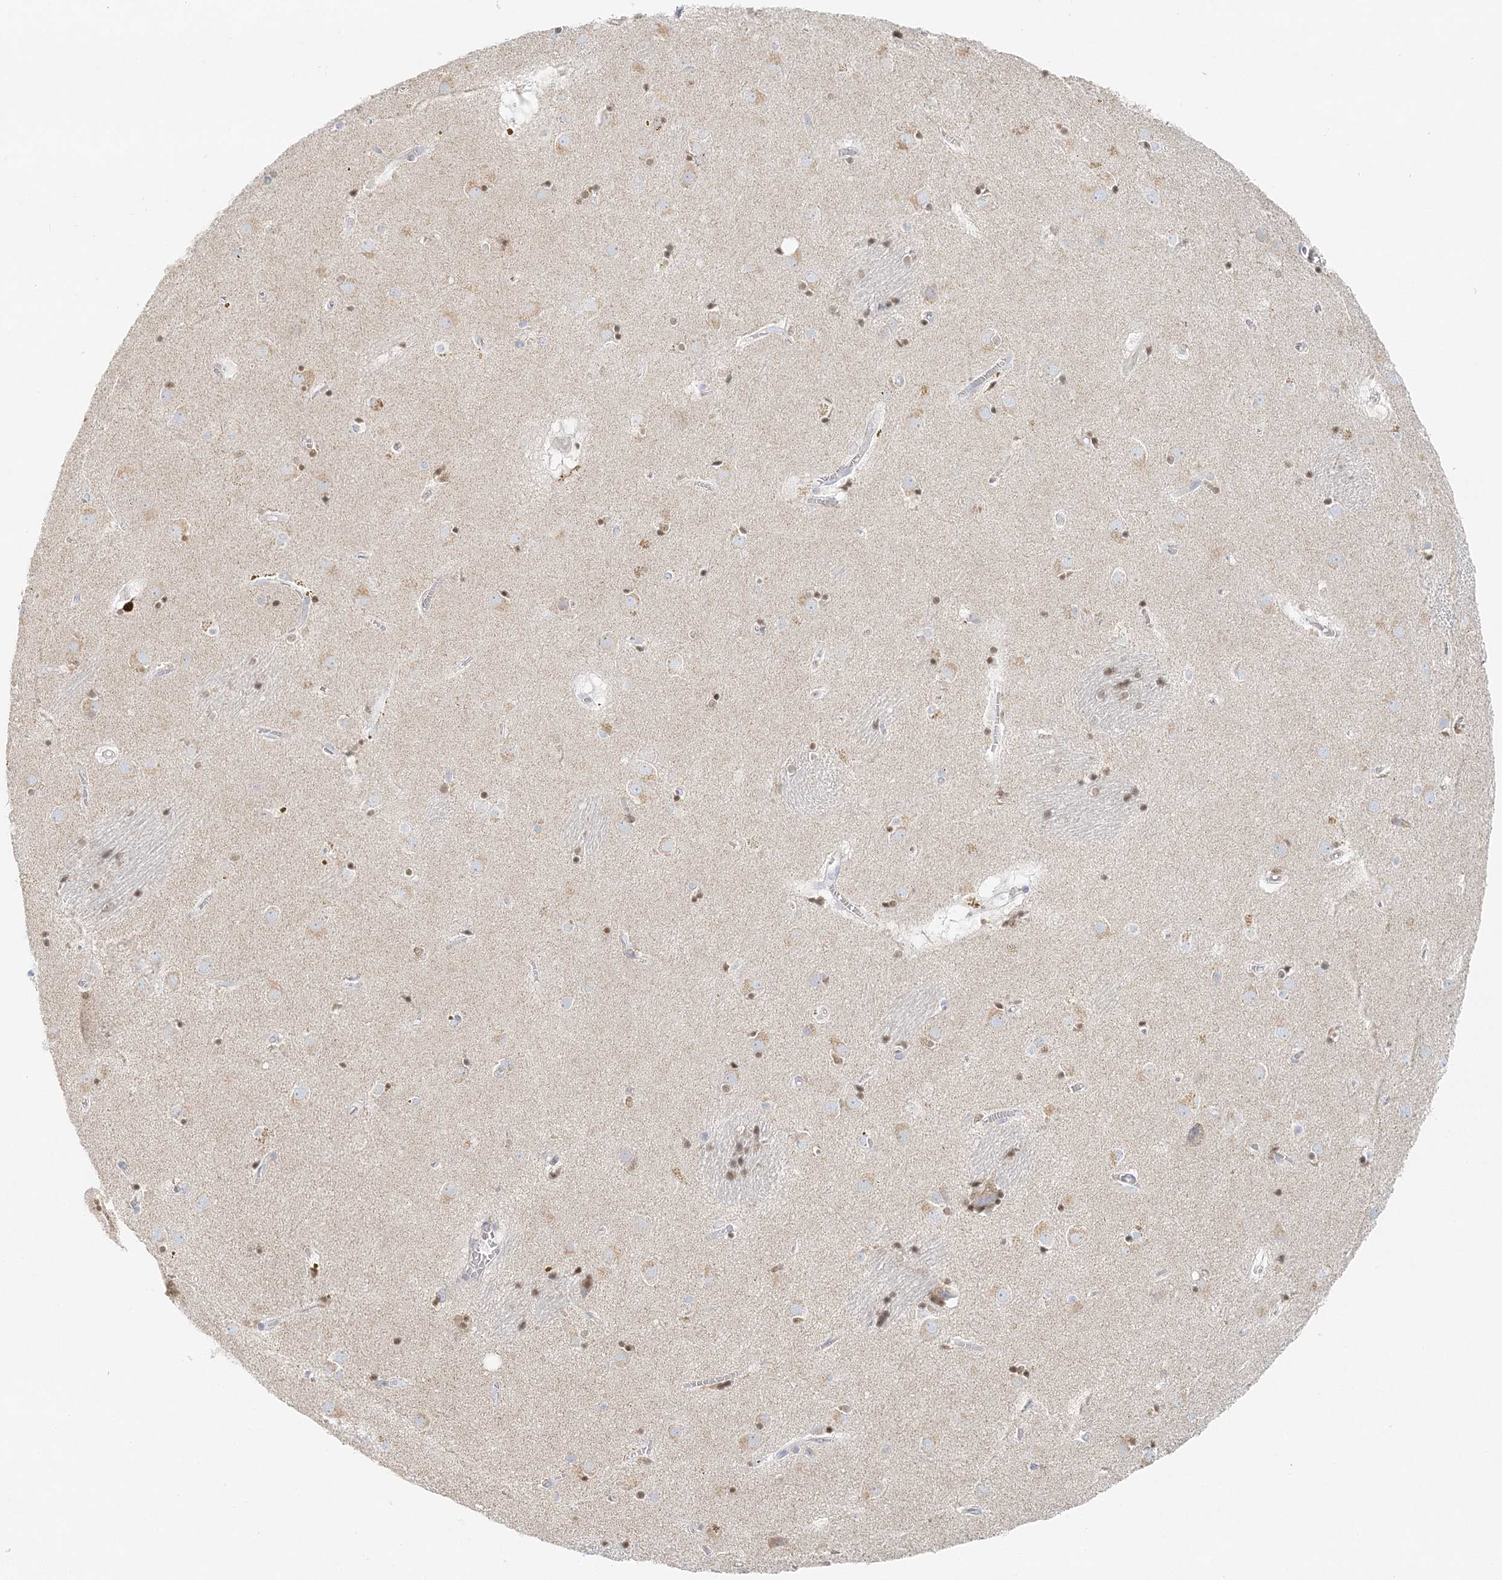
{"staining": {"intensity": "moderate", "quantity": ">75%", "location": "nuclear"}, "tissue": "caudate", "cell_type": "Glial cells", "image_type": "normal", "snomed": [{"axis": "morphology", "description": "Normal tissue, NOS"}, {"axis": "topography", "description": "Lateral ventricle wall"}], "caption": "A histopathology image of human caudate stained for a protein reveals moderate nuclear brown staining in glial cells. (DAB IHC with brightfield microscopy, high magnification).", "gene": "STK11IP", "patient": {"sex": "male", "age": 70}}